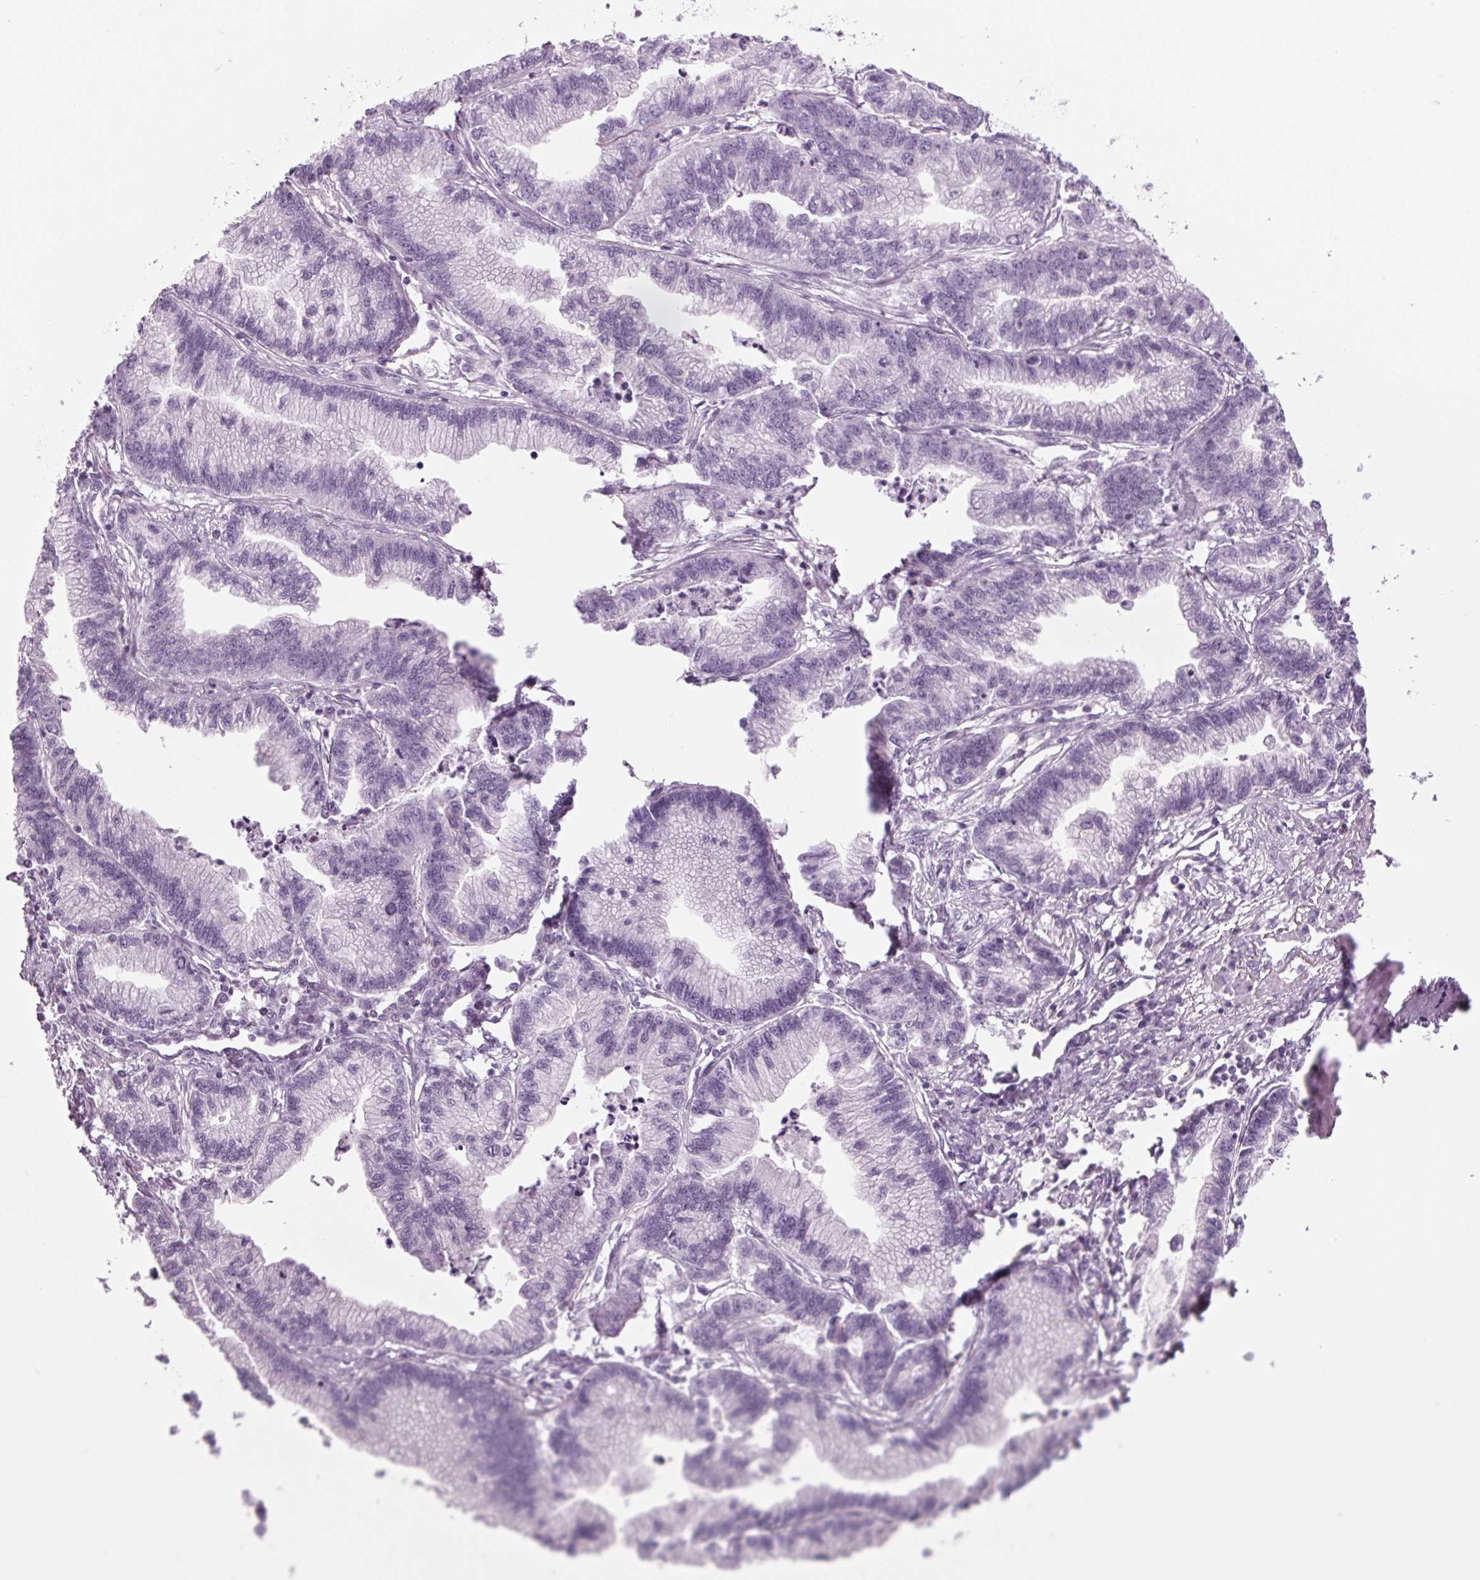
{"staining": {"intensity": "negative", "quantity": "none", "location": "none"}, "tissue": "stomach cancer", "cell_type": "Tumor cells", "image_type": "cancer", "snomed": [{"axis": "morphology", "description": "Adenocarcinoma, NOS"}, {"axis": "topography", "description": "Stomach"}], "caption": "Tumor cells show no significant protein positivity in stomach adenocarcinoma.", "gene": "BHLHE22", "patient": {"sex": "male", "age": 83}}